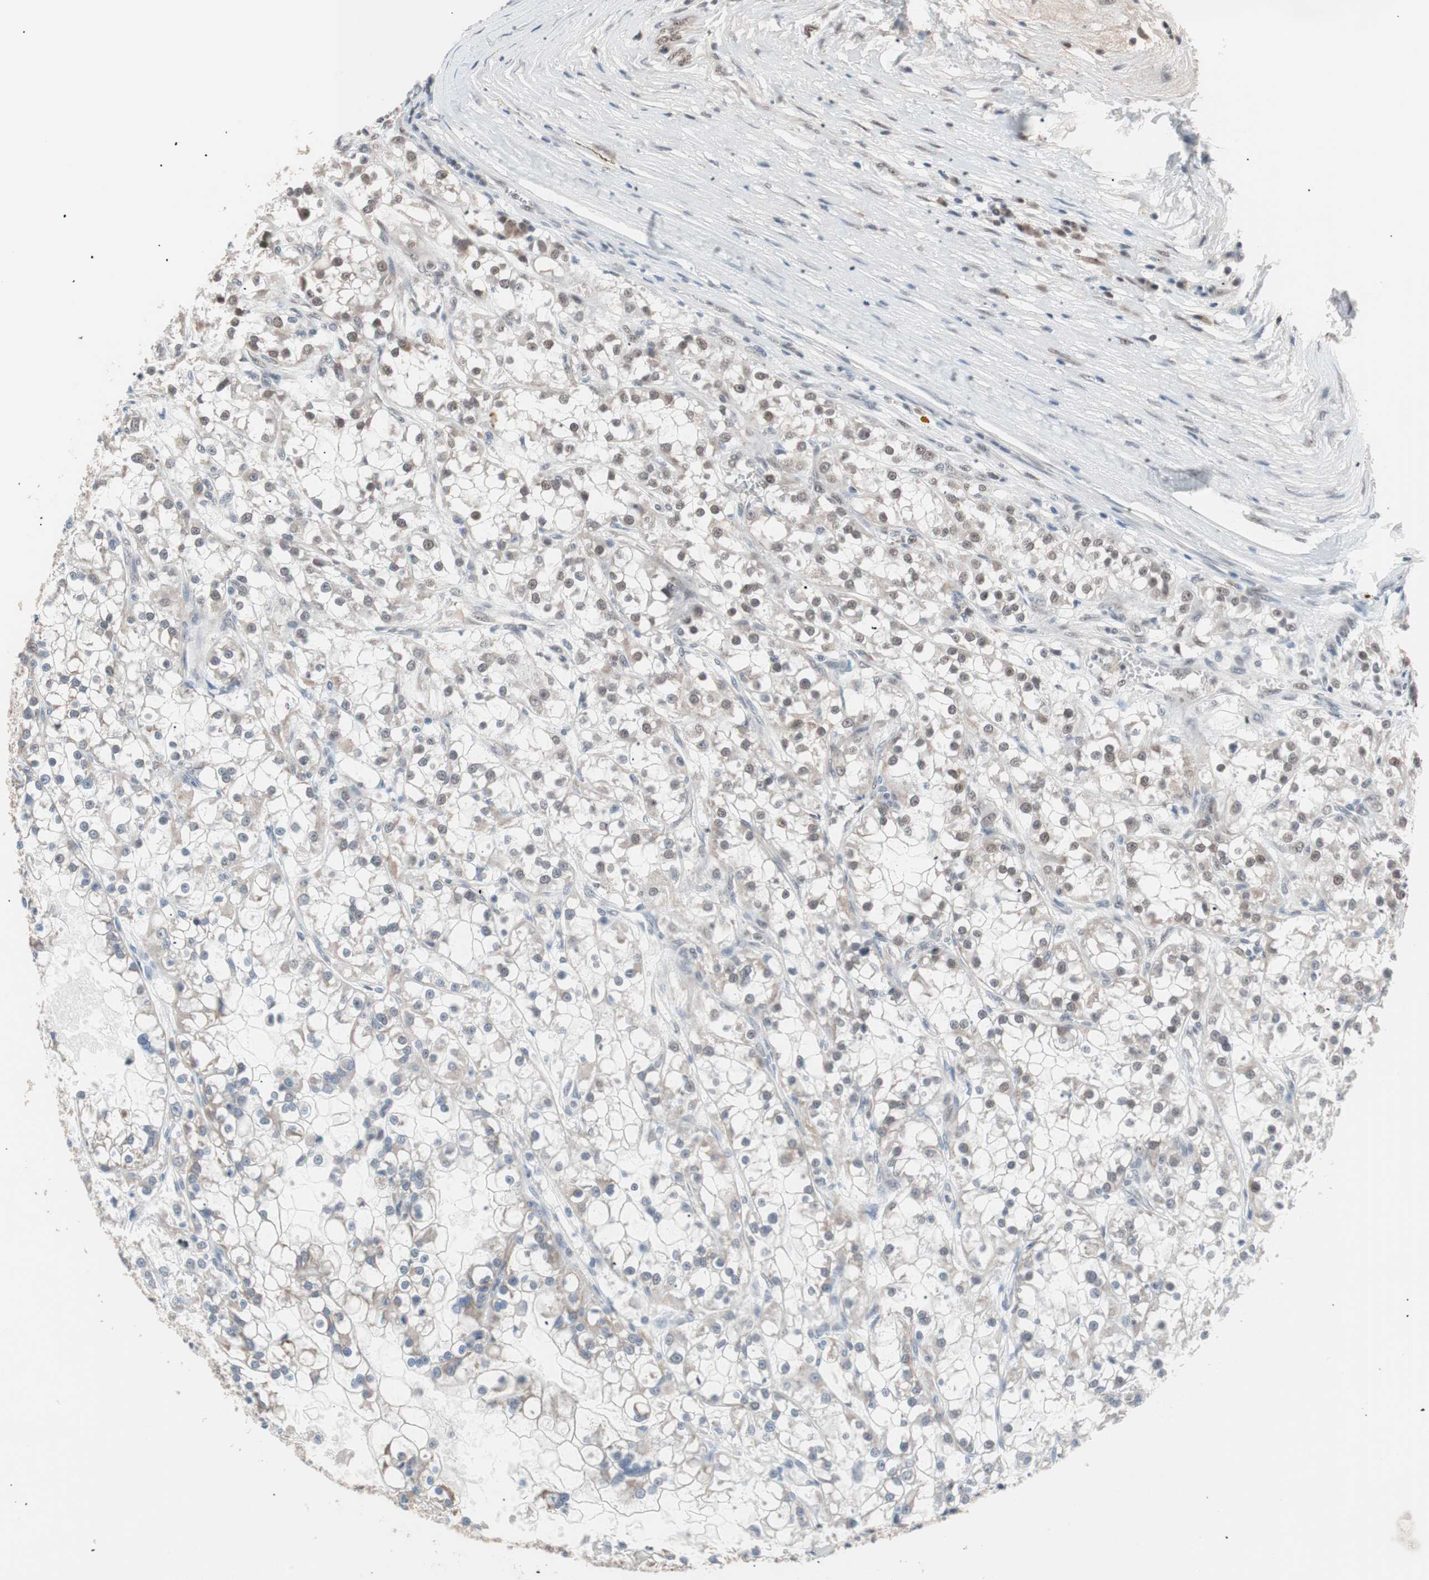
{"staining": {"intensity": "weak", "quantity": "<25%", "location": "nuclear"}, "tissue": "renal cancer", "cell_type": "Tumor cells", "image_type": "cancer", "snomed": [{"axis": "morphology", "description": "Adenocarcinoma, NOS"}, {"axis": "topography", "description": "Kidney"}], "caption": "Tumor cells show no significant staining in renal cancer.", "gene": "LIG3", "patient": {"sex": "female", "age": 52}}